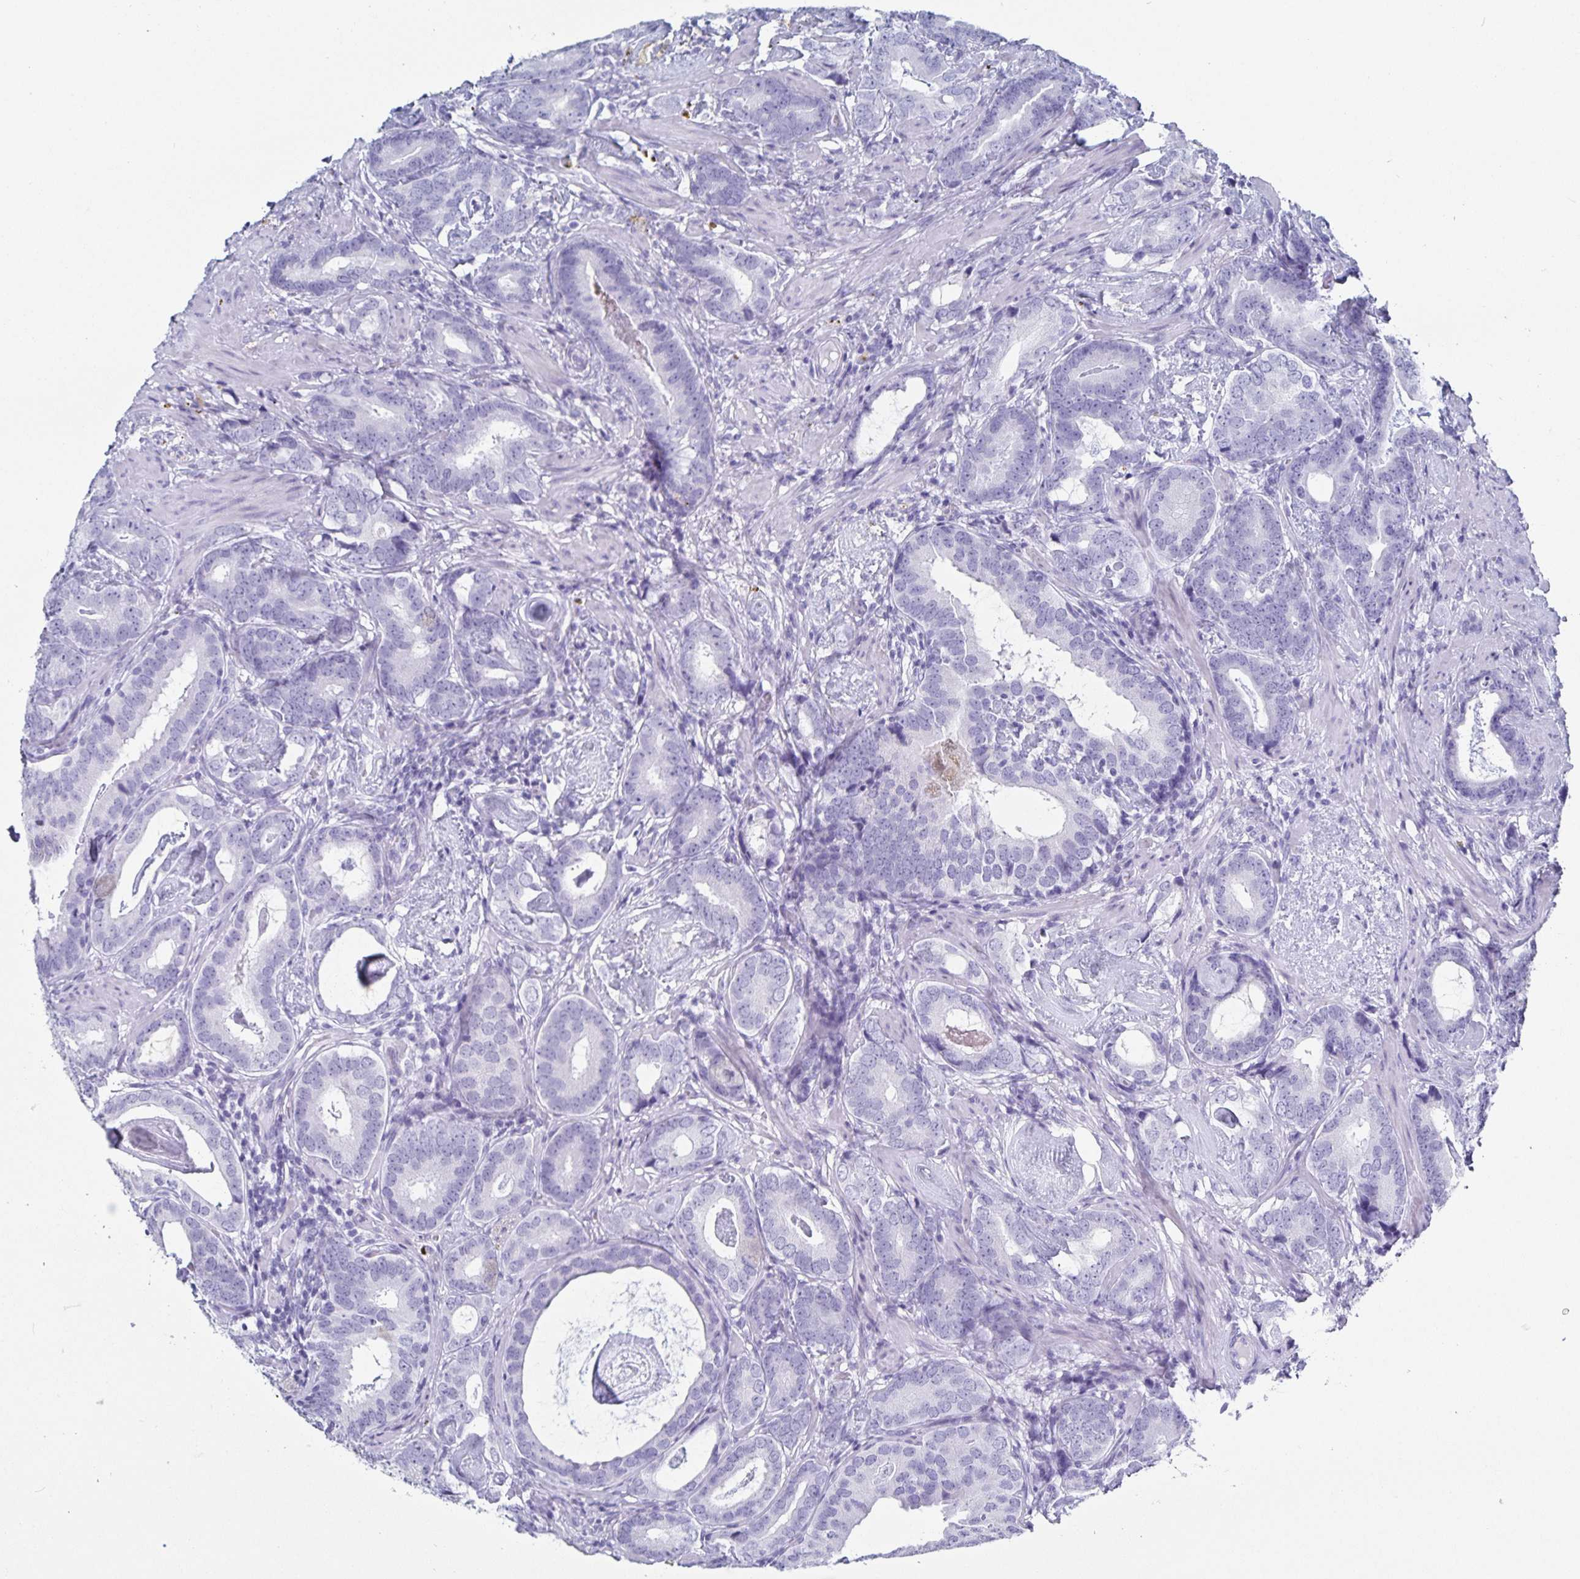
{"staining": {"intensity": "negative", "quantity": "none", "location": "none"}, "tissue": "prostate cancer", "cell_type": "Tumor cells", "image_type": "cancer", "snomed": [{"axis": "morphology", "description": "Adenocarcinoma, Low grade"}, {"axis": "topography", "description": "Prostate and seminal vesicle, NOS"}], "caption": "This photomicrograph is of prostate low-grade adenocarcinoma stained with IHC to label a protein in brown with the nuclei are counter-stained blue. There is no positivity in tumor cells. Nuclei are stained in blue.", "gene": "C19orf73", "patient": {"sex": "male", "age": 71}}